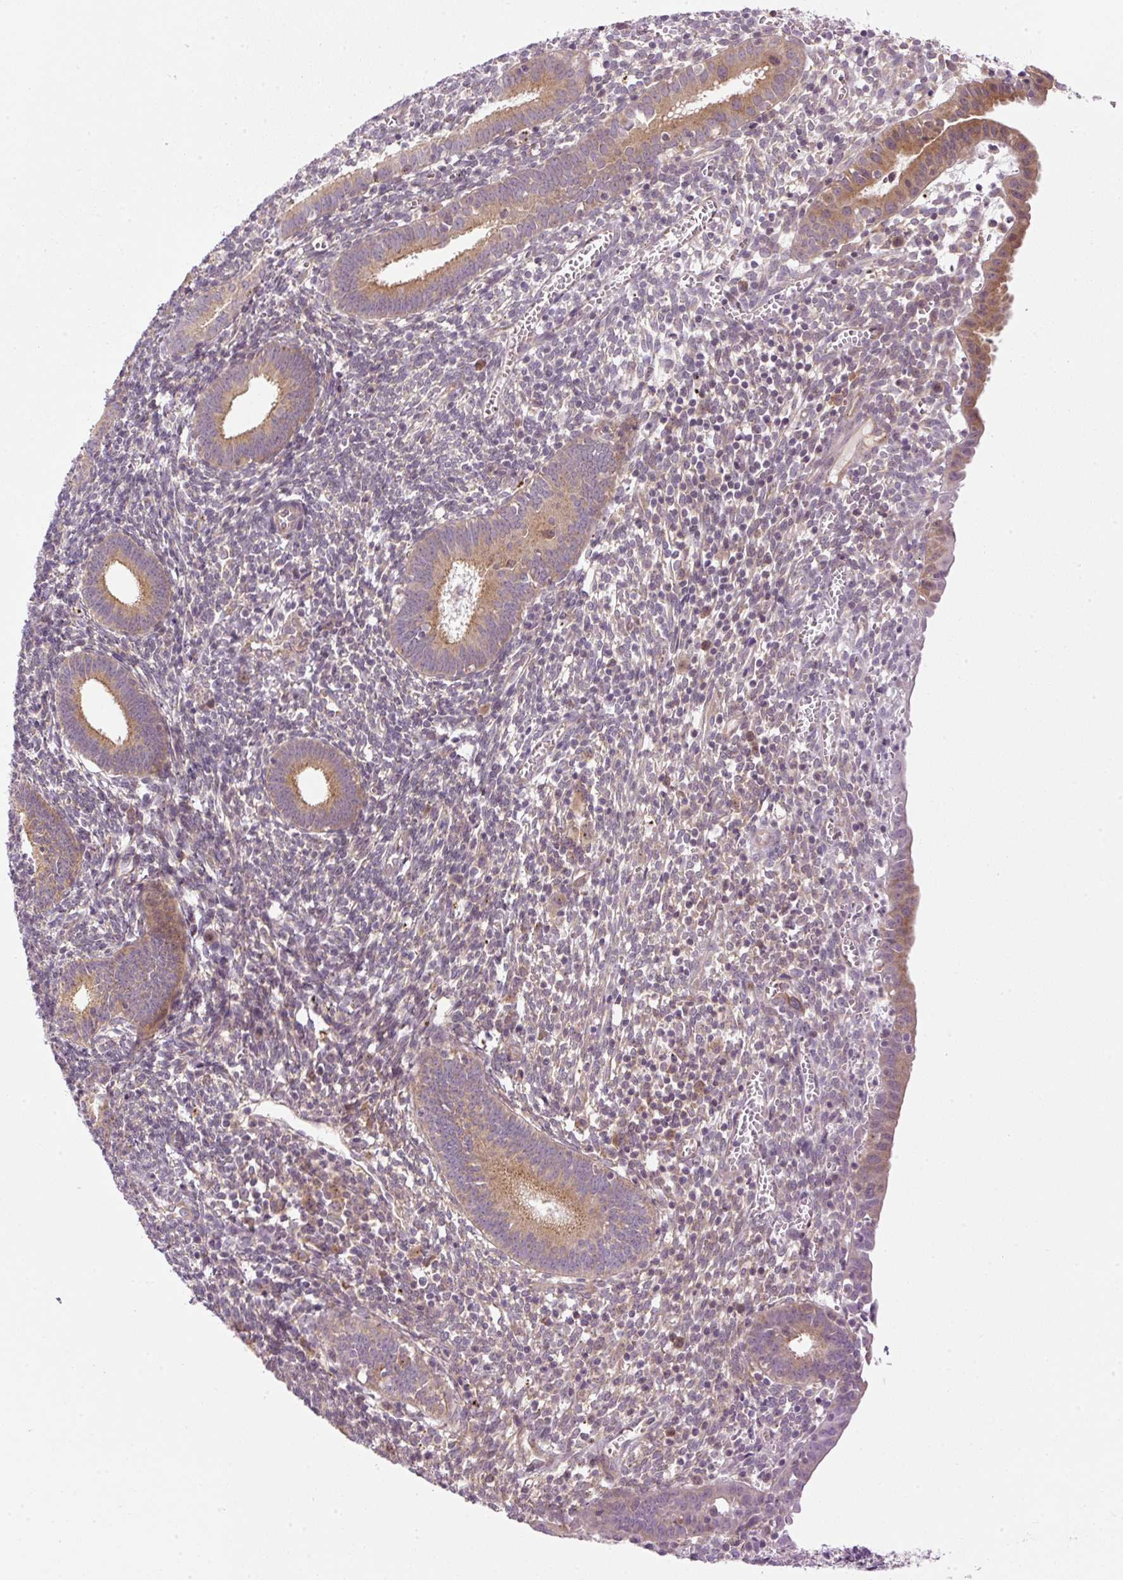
{"staining": {"intensity": "weak", "quantity": "25%-75%", "location": "cytoplasmic/membranous"}, "tissue": "endometrium", "cell_type": "Cells in endometrial stroma", "image_type": "normal", "snomed": [{"axis": "morphology", "description": "Normal tissue, NOS"}, {"axis": "topography", "description": "Endometrium"}], "caption": "Protein staining by immunohistochemistry demonstrates weak cytoplasmic/membranous staining in approximately 25%-75% of cells in endometrial stroma in normal endometrium. Immunohistochemistry (ihc) stains the protein of interest in brown and the nuclei are stained blue.", "gene": "MZT2A", "patient": {"sex": "female", "age": 41}}